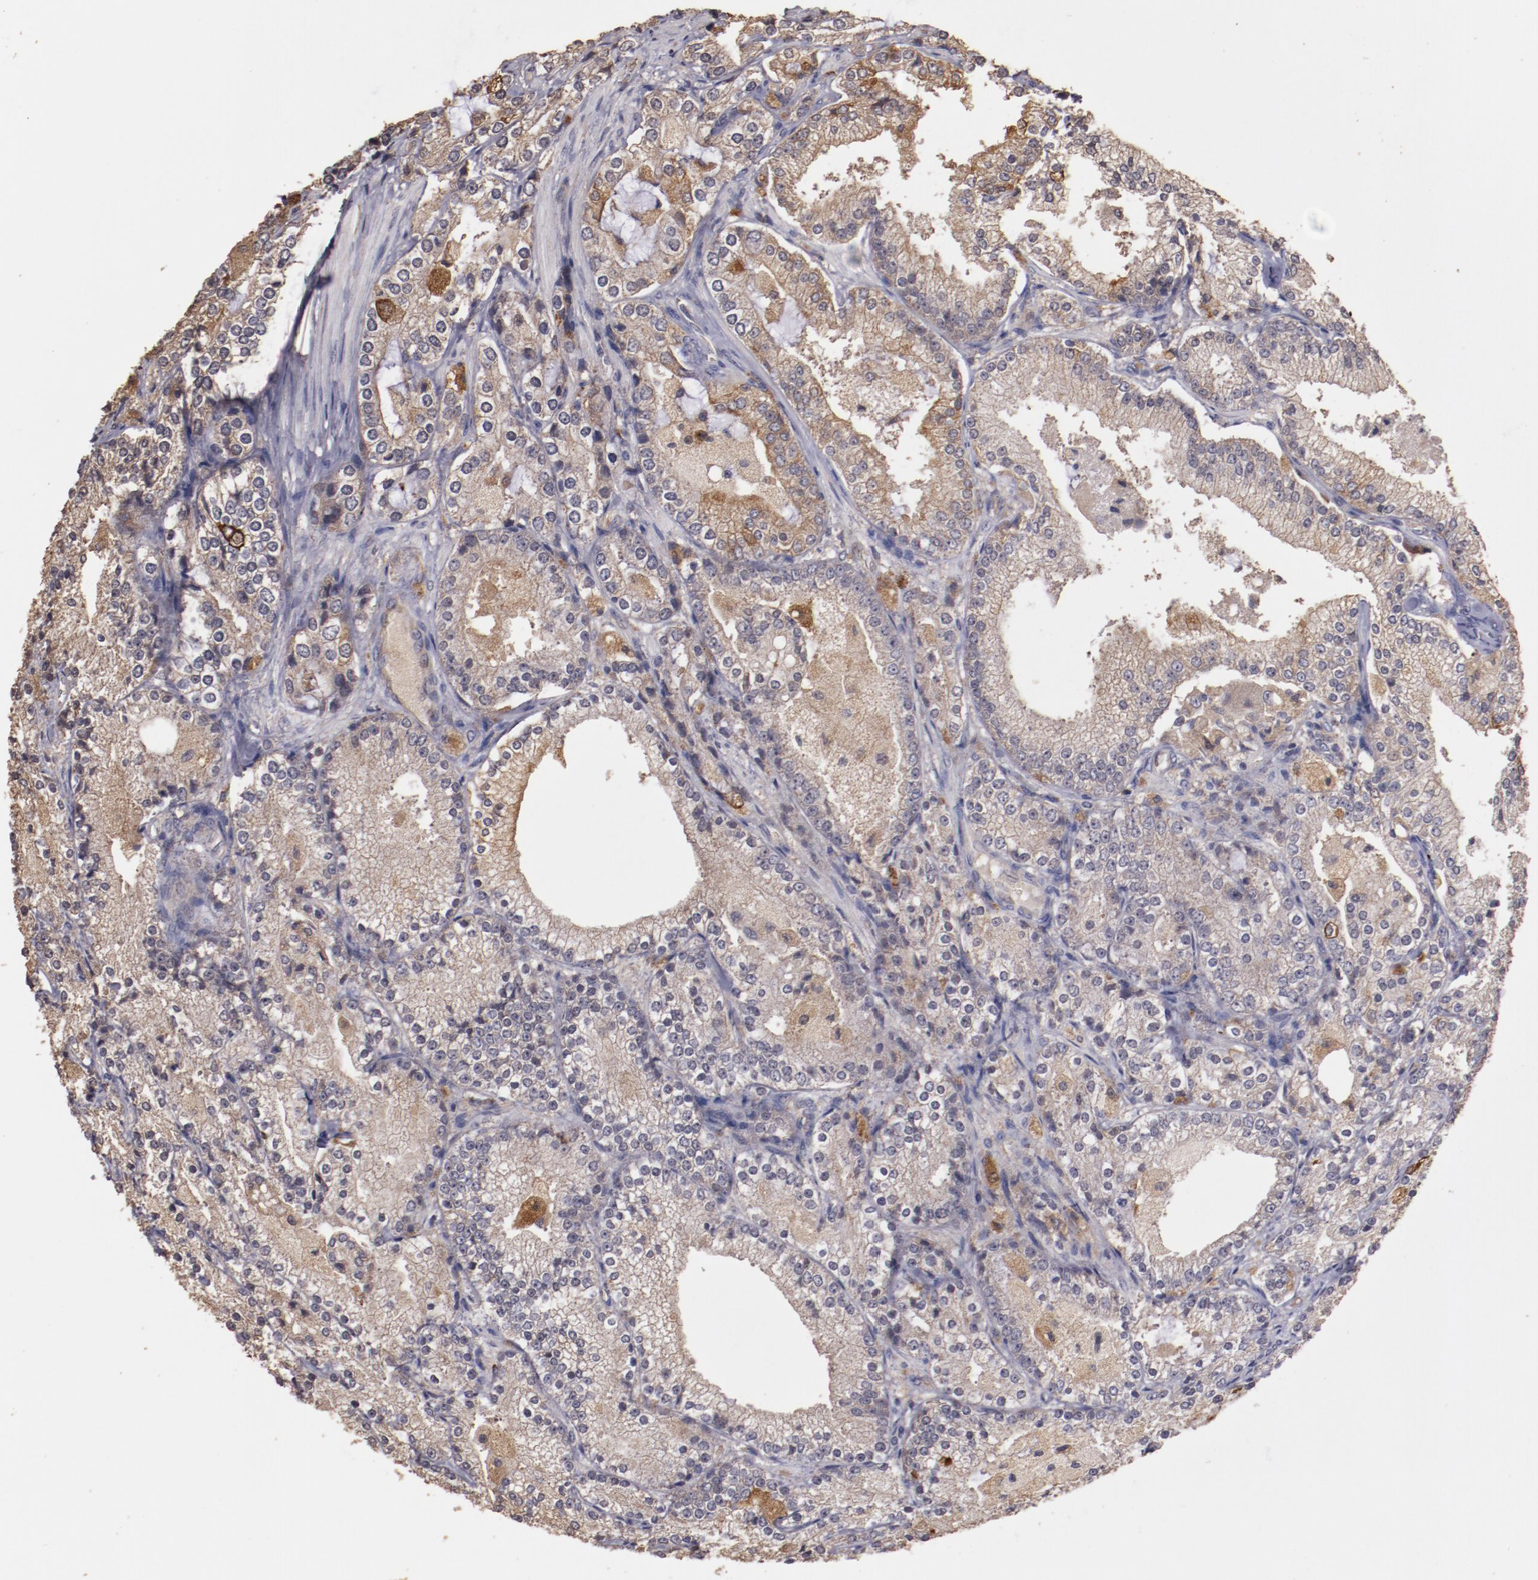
{"staining": {"intensity": "weak", "quantity": ">75%", "location": "cytoplasmic/membranous"}, "tissue": "prostate cancer", "cell_type": "Tumor cells", "image_type": "cancer", "snomed": [{"axis": "morphology", "description": "Adenocarcinoma, High grade"}, {"axis": "topography", "description": "Prostate"}], "caption": "Approximately >75% of tumor cells in prostate cancer reveal weak cytoplasmic/membranous protein expression as visualized by brown immunohistochemical staining.", "gene": "SRRD", "patient": {"sex": "male", "age": 63}}